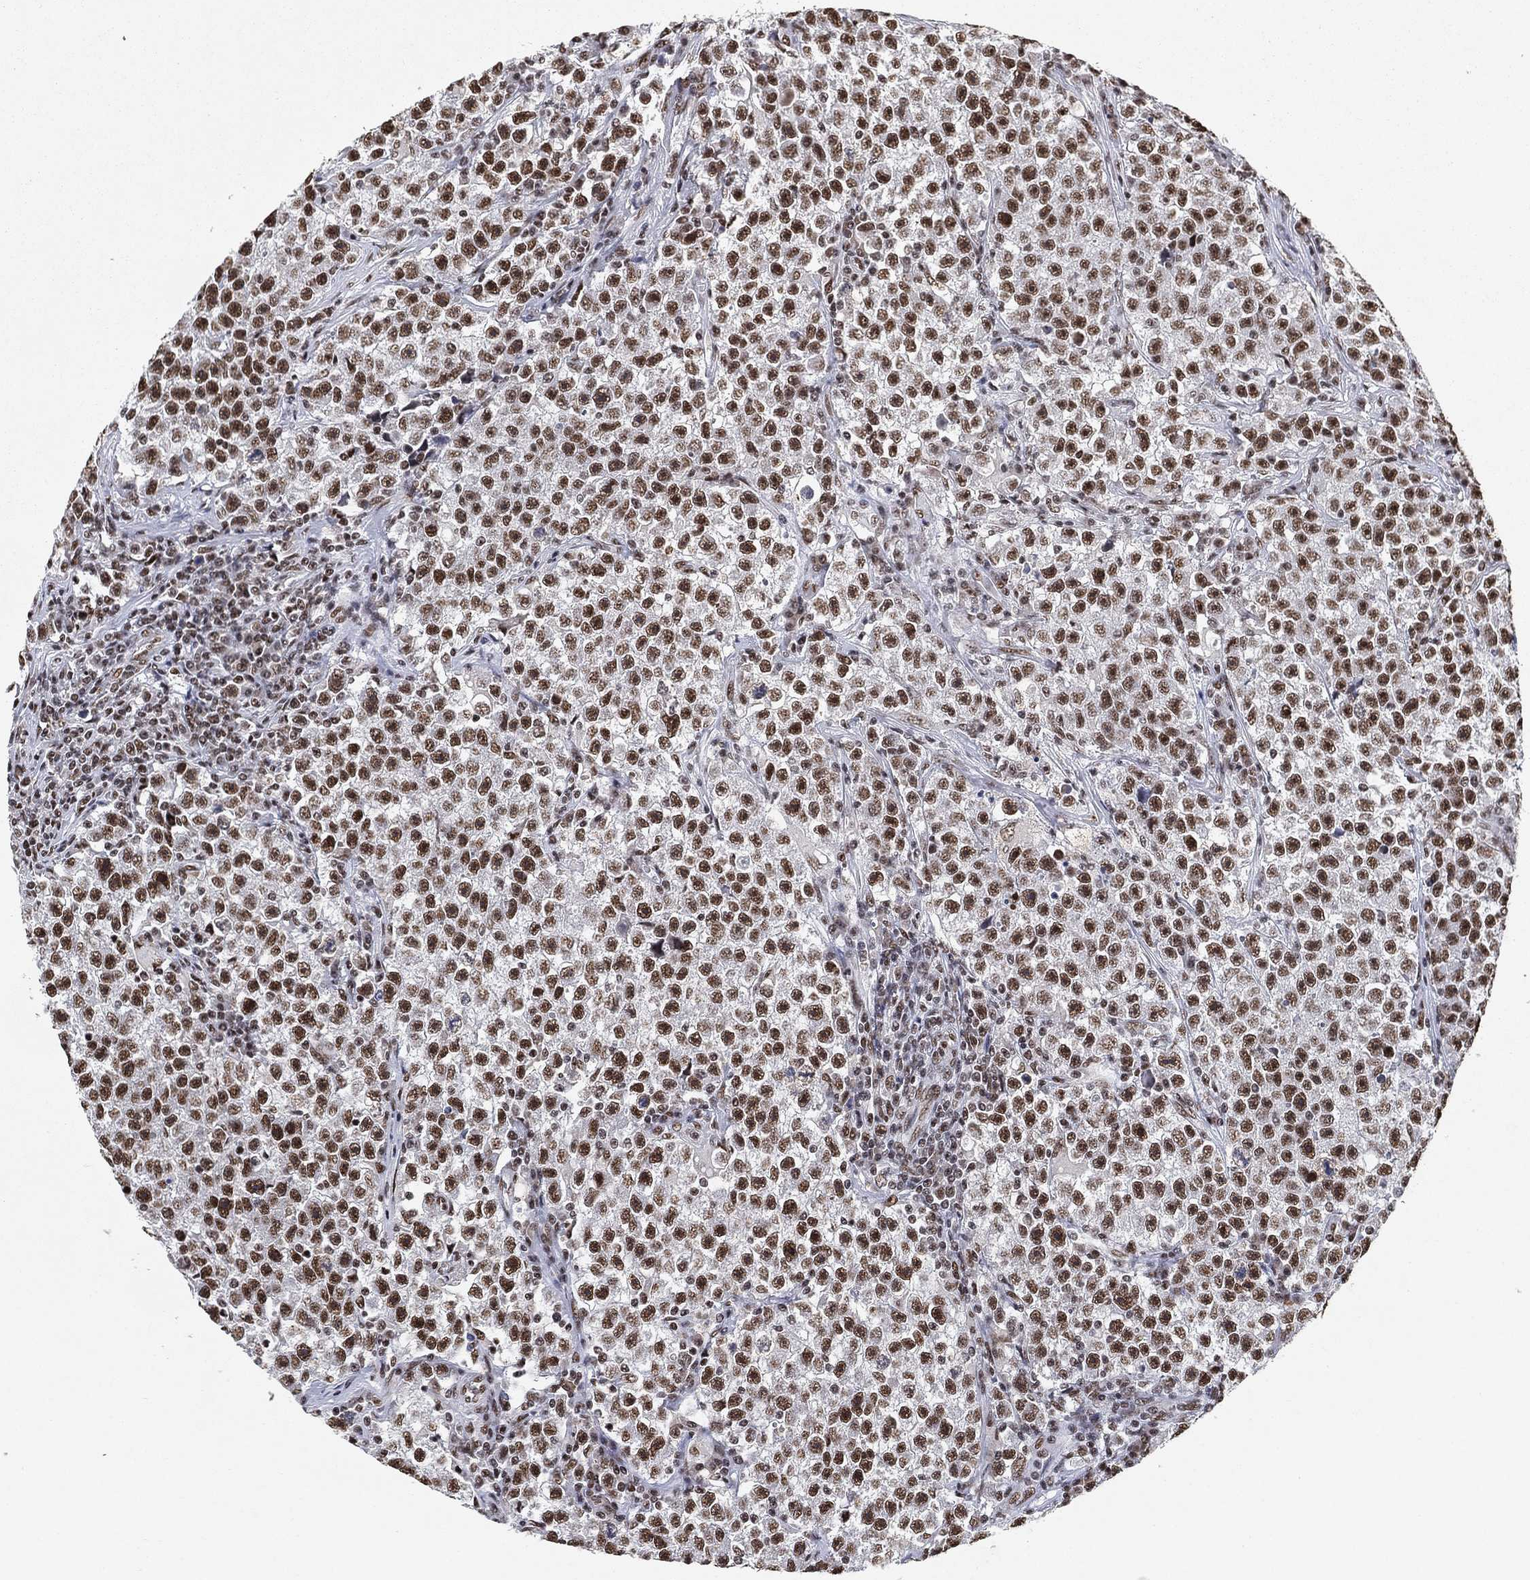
{"staining": {"intensity": "strong", "quantity": "25%-75%", "location": "nuclear"}, "tissue": "testis cancer", "cell_type": "Tumor cells", "image_type": "cancer", "snomed": [{"axis": "morphology", "description": "Seminoma, NOS"}, {"axis": "topography", "description": "Testis"}], "caption": "Tumor cells exhibit high levels of strong nuclear positivity in approximately 25%-75% of cells in human seminoma (testis).", "gene": "DDX27", "patient": {"sex": "male", "age": 22}}